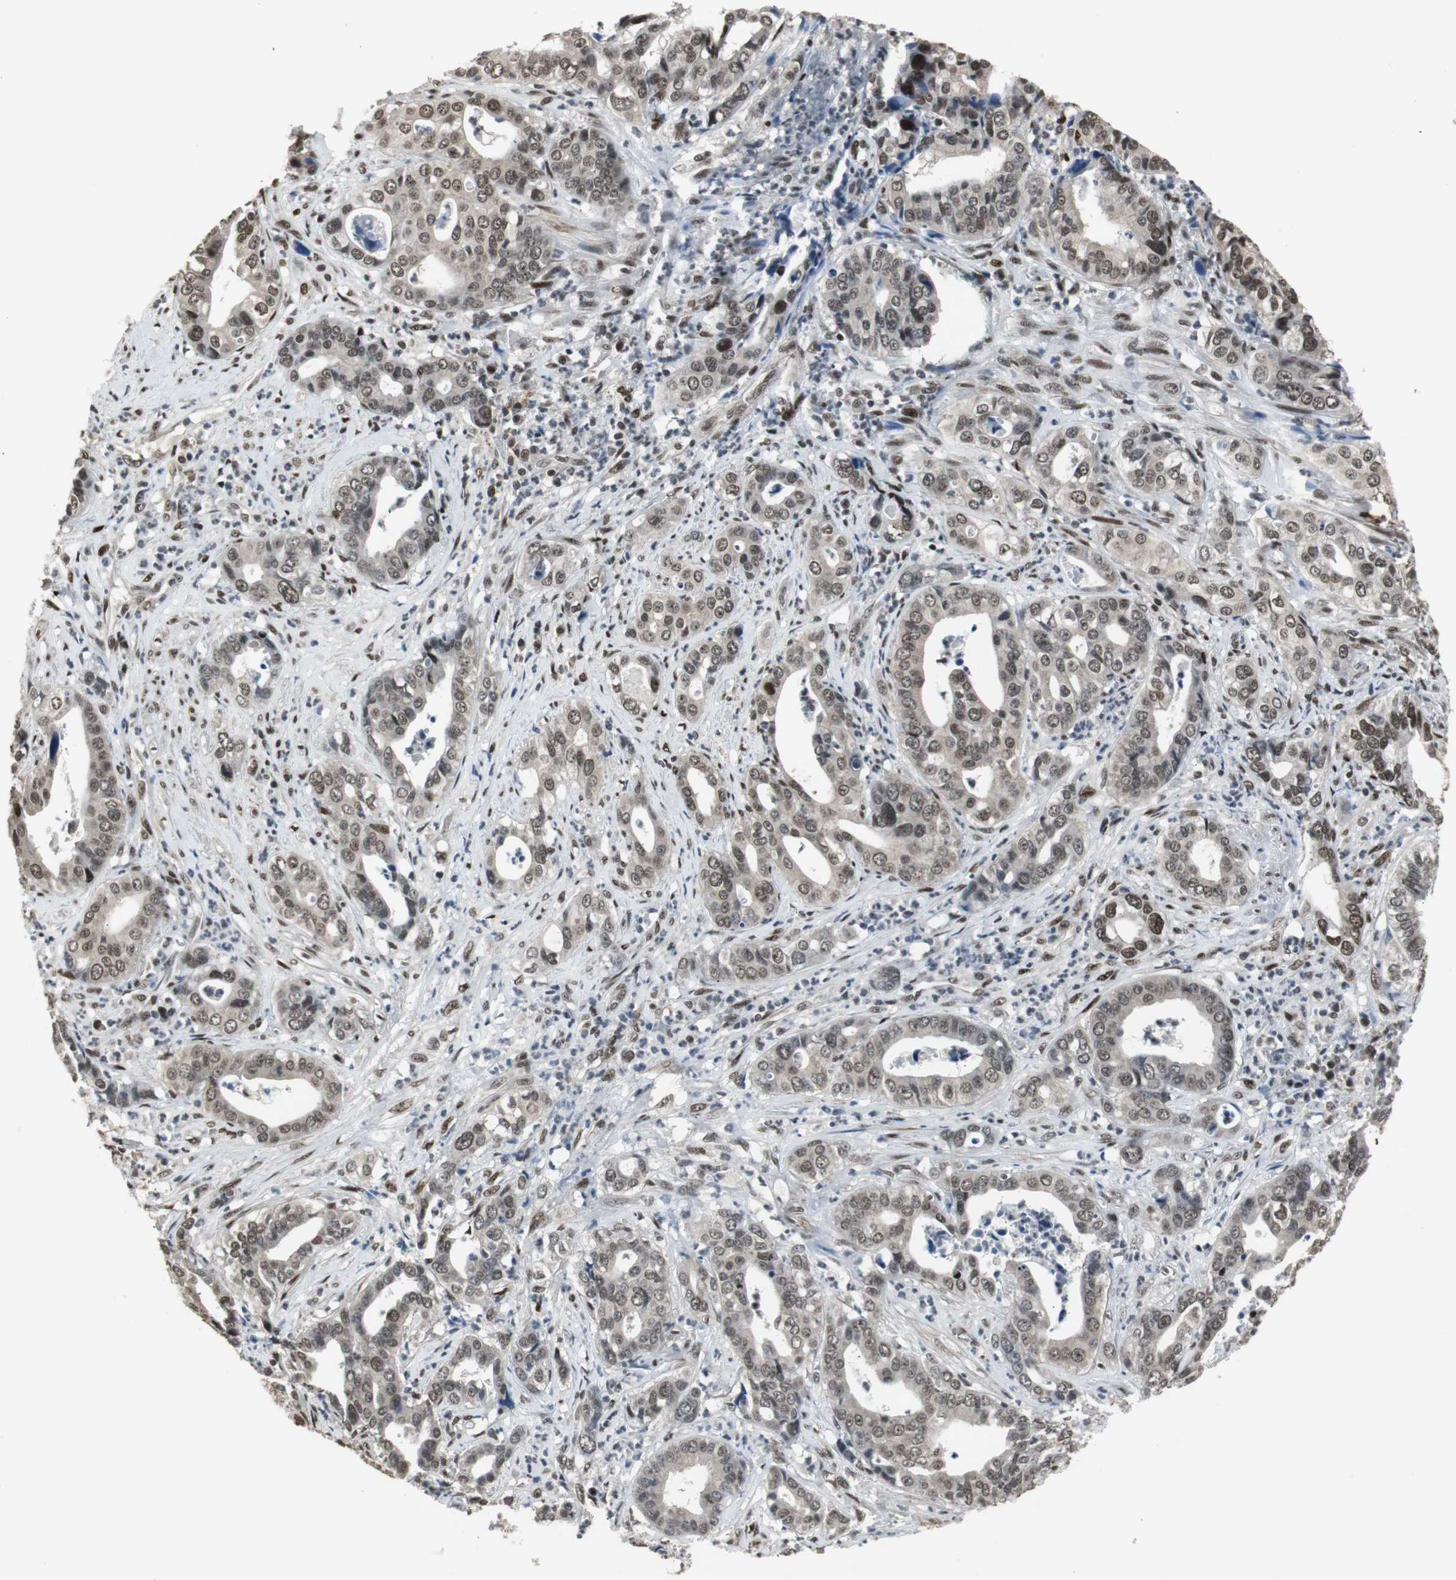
{"staining": {"intensity": "moderate", "quantity": ">75%", "location": "nuclear"}, "tissue": "liver cancer", "cell_type": "Tumor cells", "image_type": "cancer", "snomed": [{"axis": "morphology", "description": "Cholangiocarcinoma"}, {"axis": "topography", "description": "Liver"}], "caption": "This is an image of immunohistochemistry (IHC) staining of liver cholangiocarcinoma, which shows moderate staining in the nuclear of tumor cells.", "gene": "TAF5", "patient": {"sex": "female", "age": 61}}